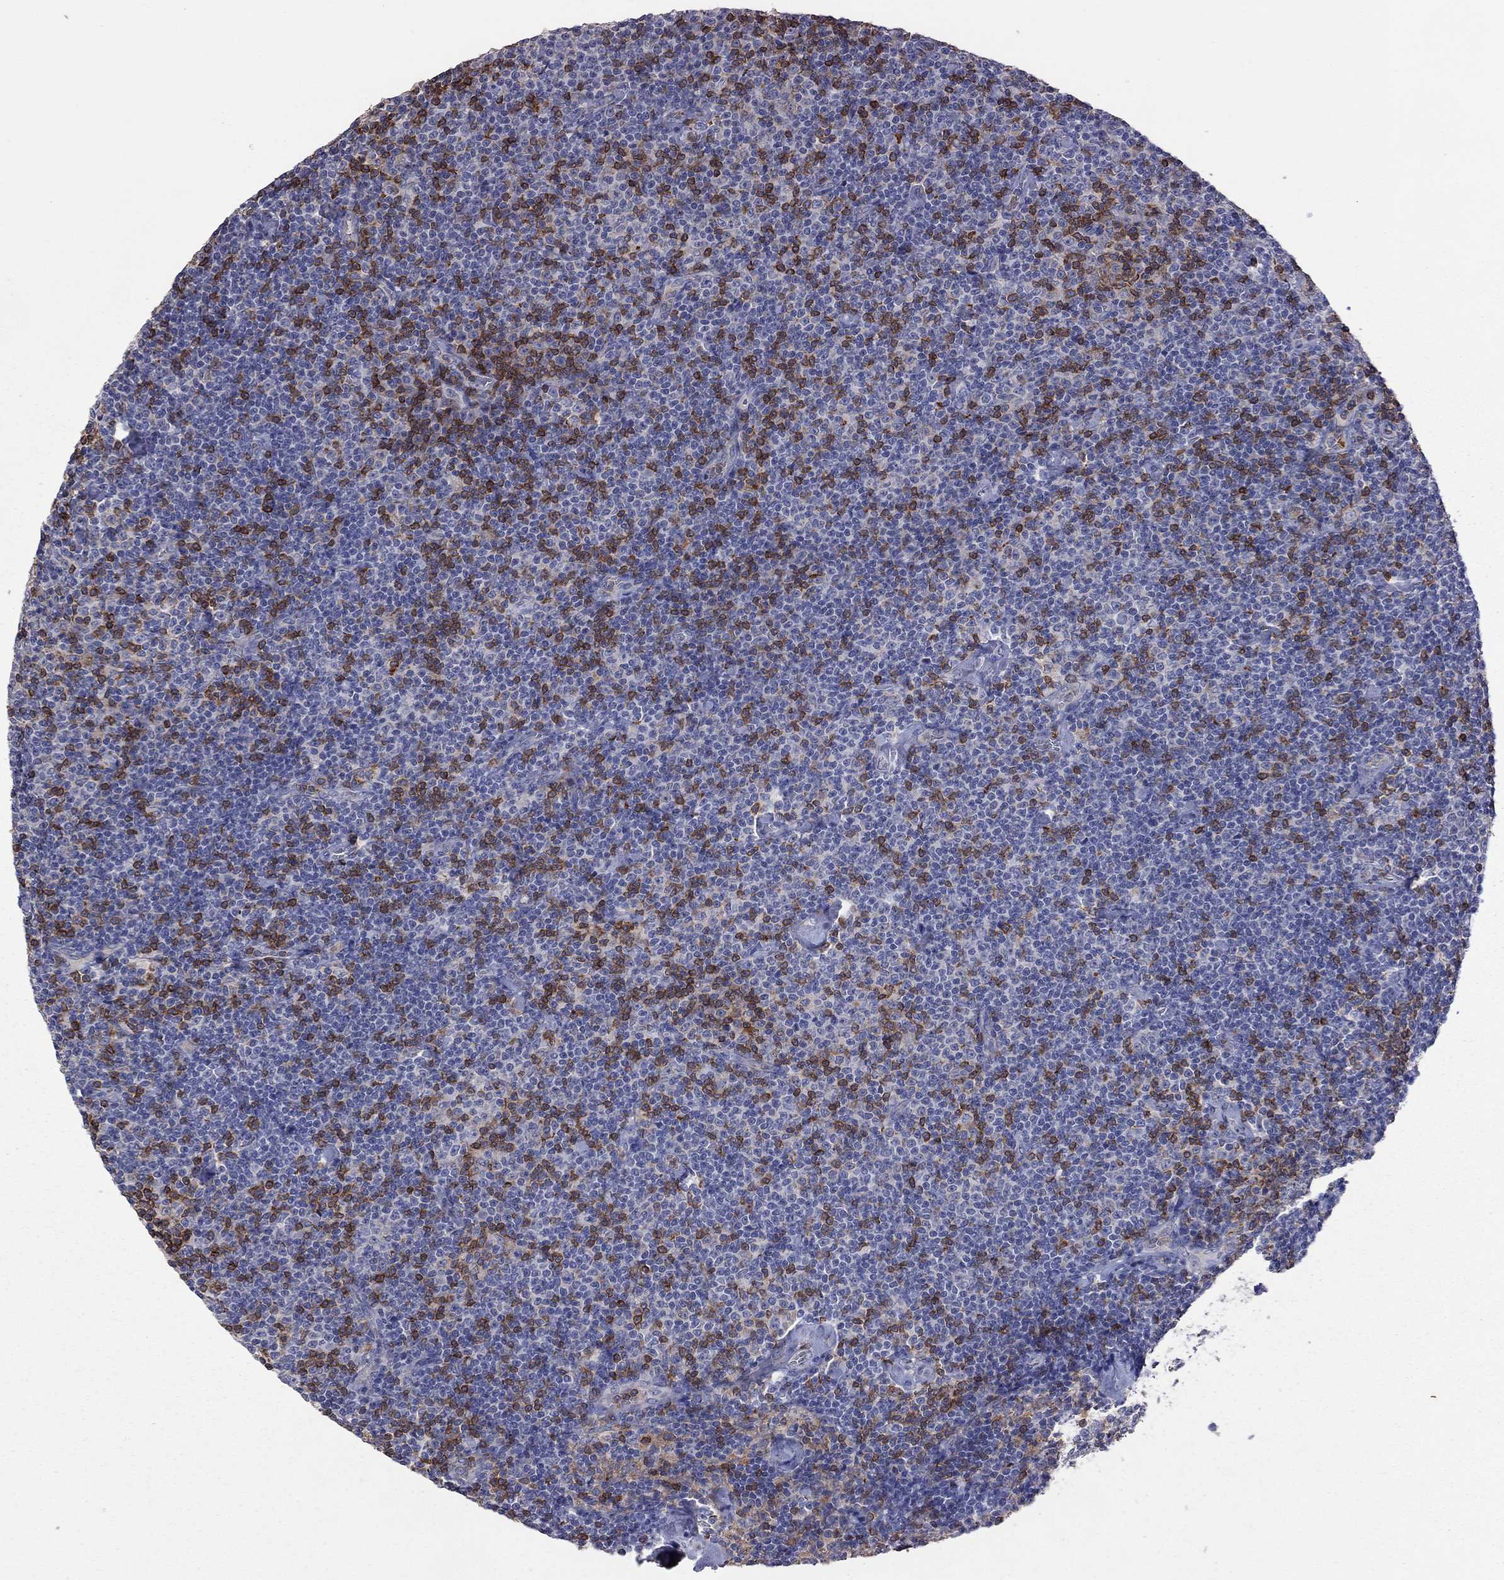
{"staining": {"intensity": "negative", "quantity": "none", "location": "none"}, "tissue": "lymphoma", "cell_type": "Tumor cells", "image_type": "cancer", "snomed": [{"axis": "morphology", "description": "Malignant lymphoma, non-Hodgkin's type, Low grade"}, {"axis": "topography", "description": "Lymph node"}], "caption": "The photomicrograph displays no staining of tumor cells in lymphoma.", "gene": "IPCEF1", "patient": {"sex": "male", "age": 81}}